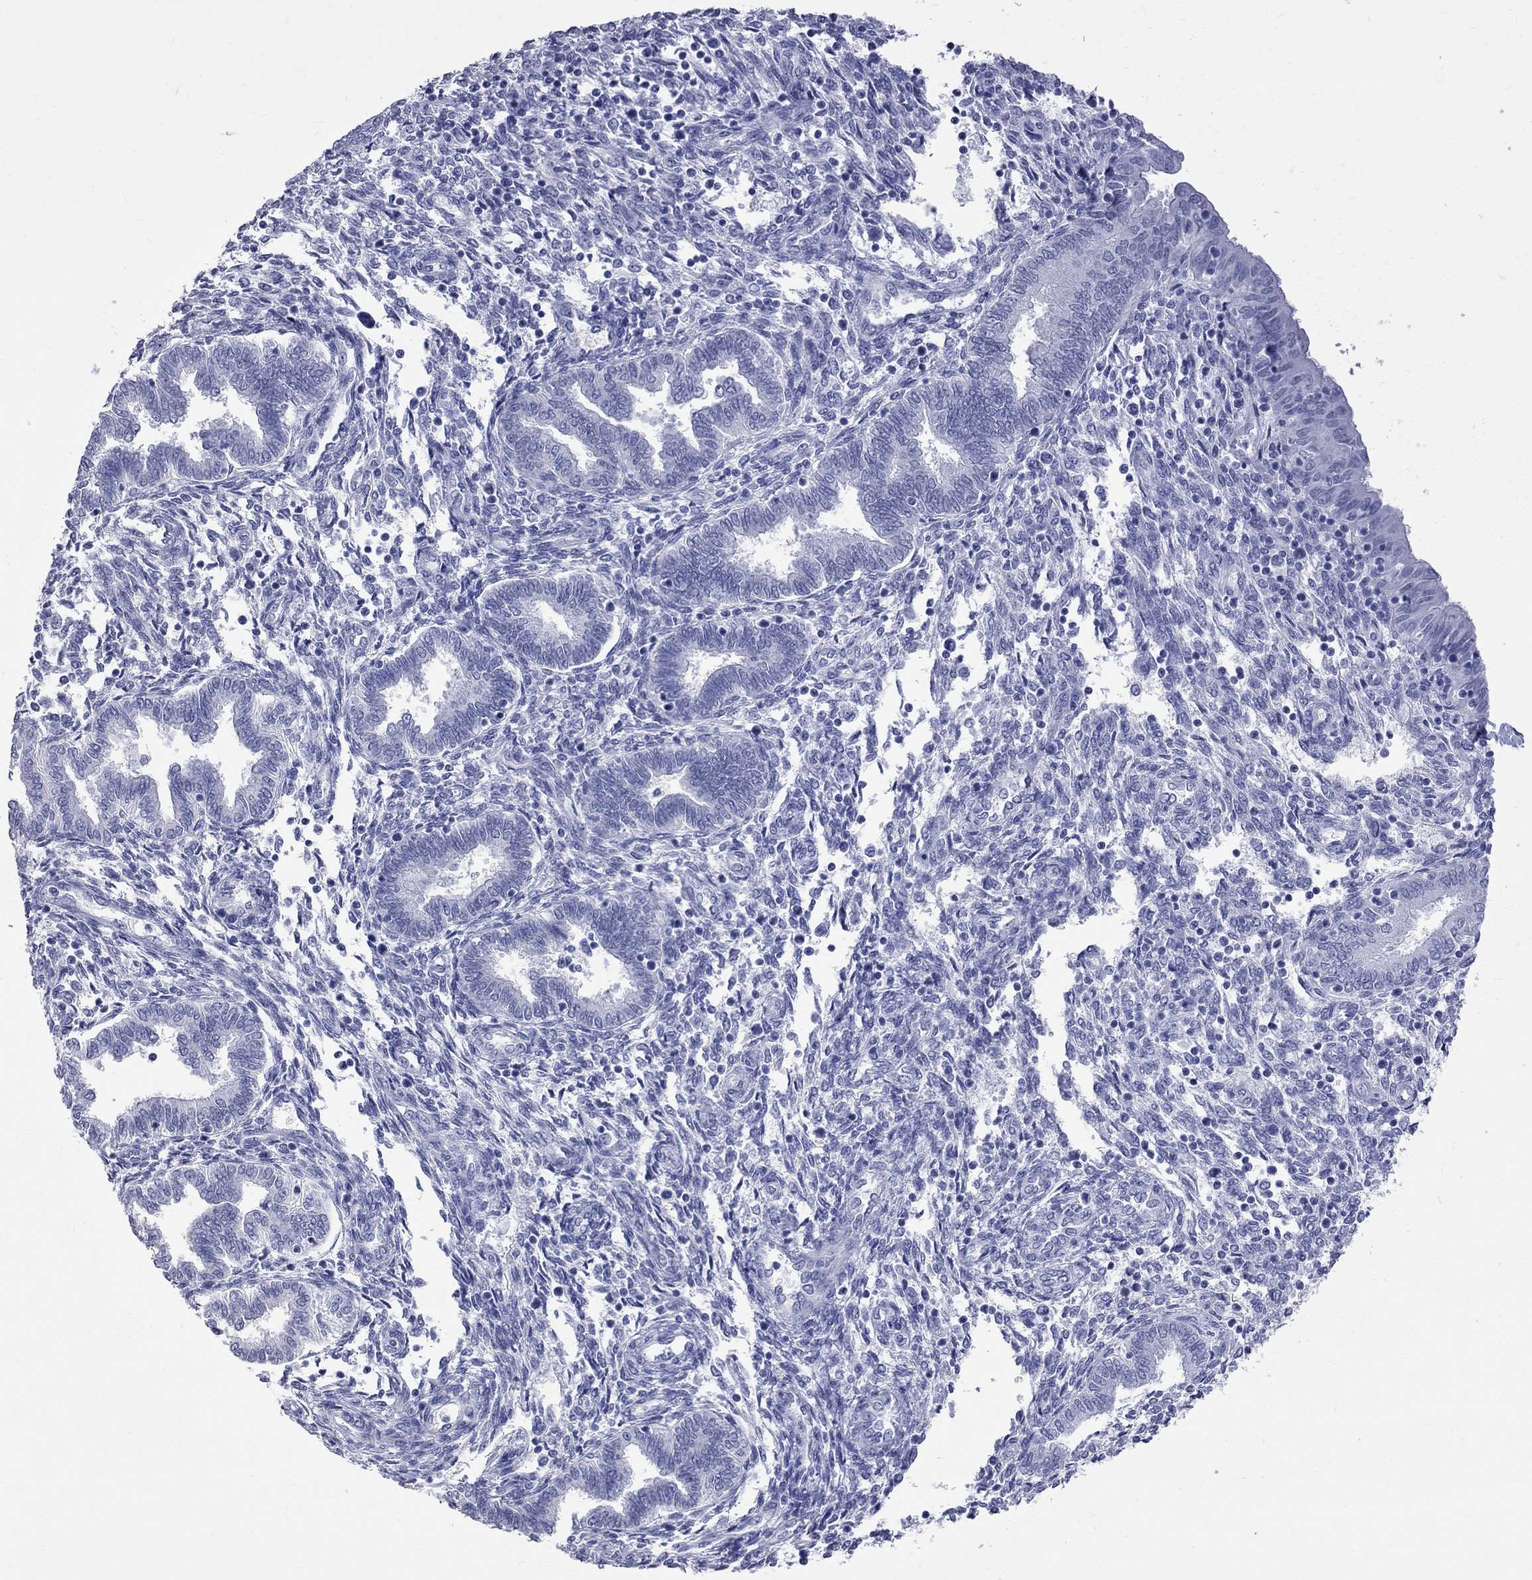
{"staining": {"intensity": "negative", "quantity": "none", "location": "none"}, "tissue": "endometrium", "cell_type": "Cells in endometrial stroma", "image_type": "normal", "snomed": [{"axis": "morphology", "description": "Normal tissue, NOS"}, {"axis": "topography", "description": "Endometrium"}], "caption": "Cells in endometrial stroma show no significant protein positivity in unremarkable endometrium.", "gene": "BPIFB1", "patient": {"sex": "female", "age": 42}}